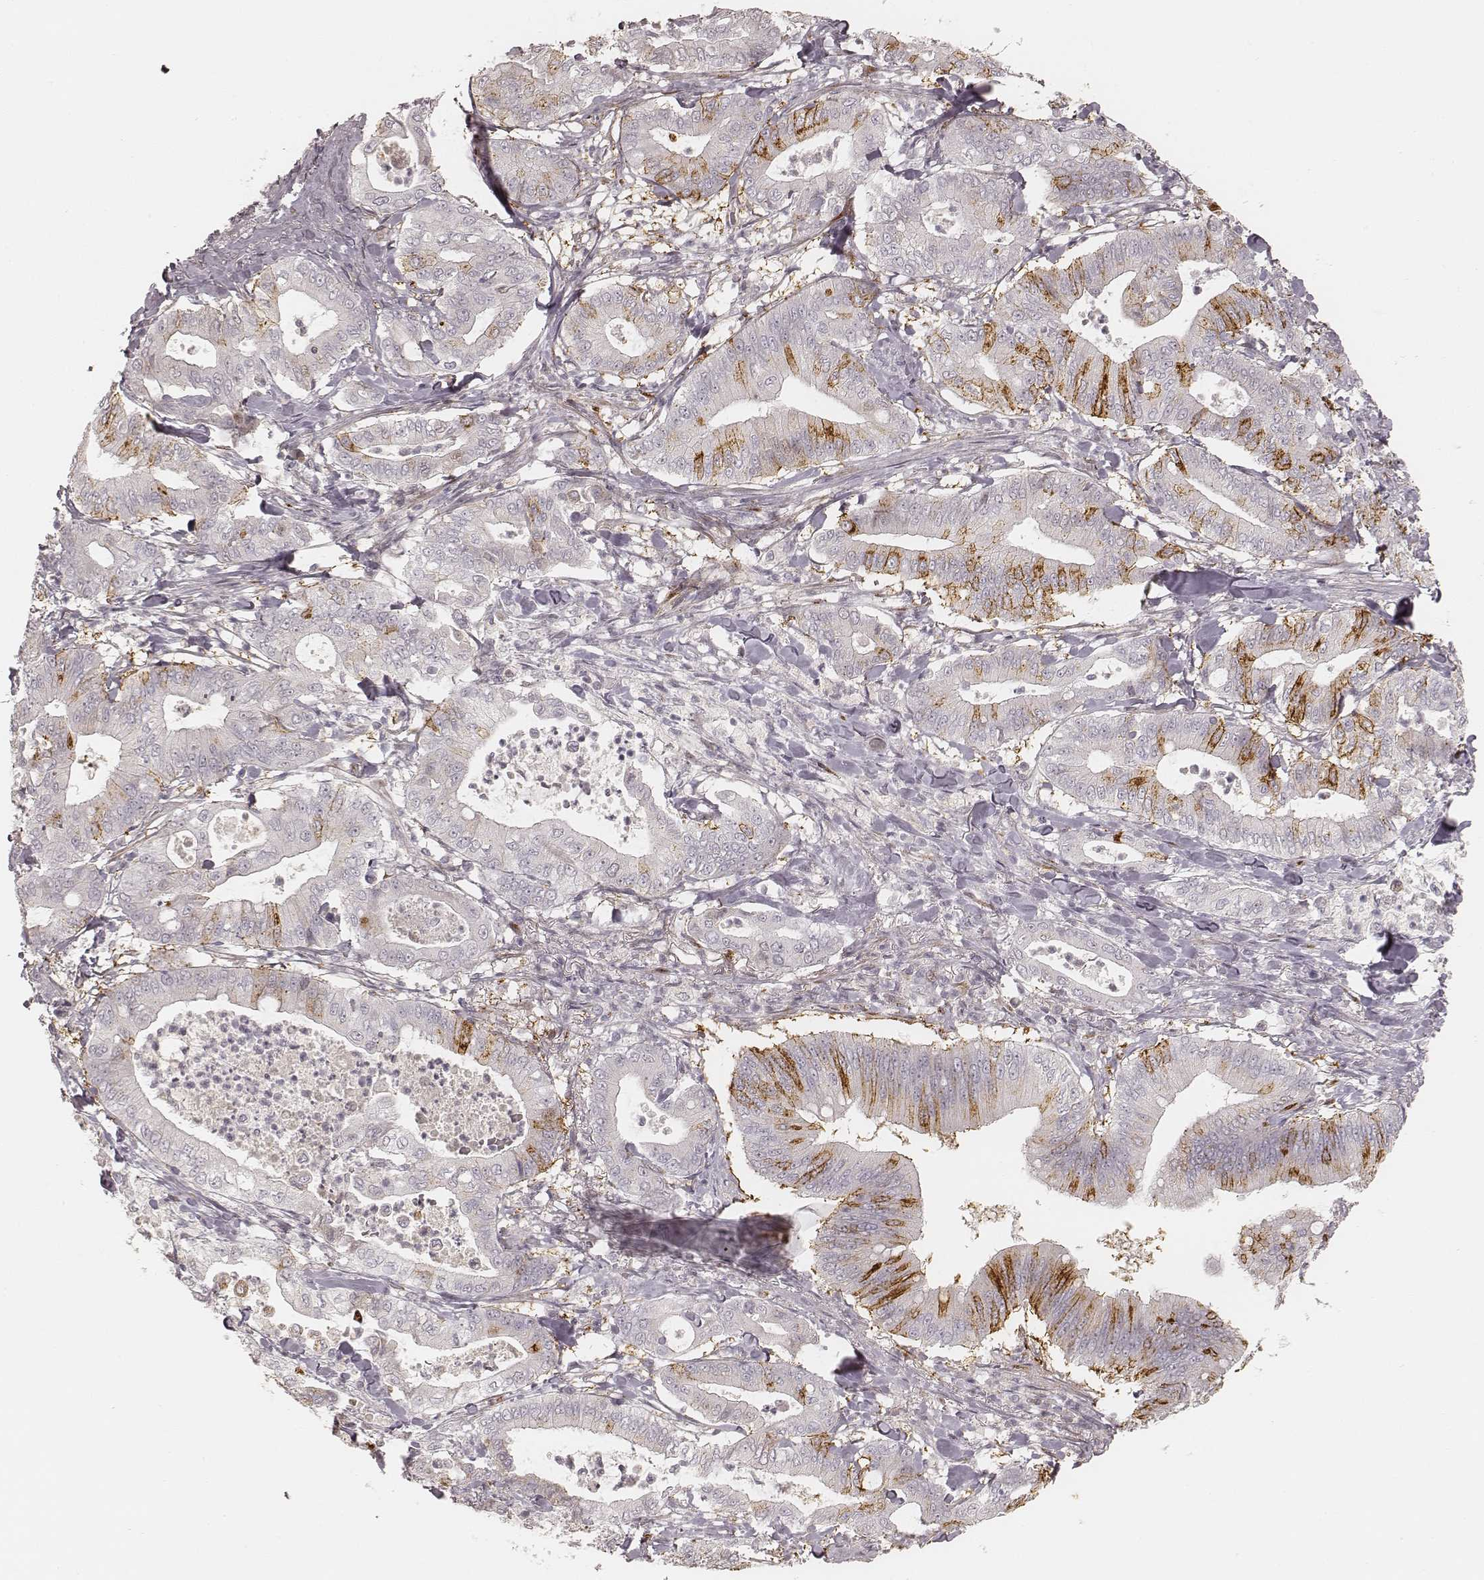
{"staining": {"intensity": "moderate", "quantity": "<25%", "location": "cytoplasmic/membranous"}, "tissue": "pancreatic cancer", "cell_type": "Tumor cells", "image_type": "cancer", "snomed": [{"axis": "morphology", "description": "Adenocarcinoma, NOS"}, {"axis": "topography", "description": "Pancreas"}], "caption": "Brown immunohistochemical staining in human adenocarcinoma (pancreatic) displays moderate cytoplasmic/membranous staining in approximately <25% of tumor cells.", "gene": "GORASP2", "patient": {"sex": "male", "age": 71}}